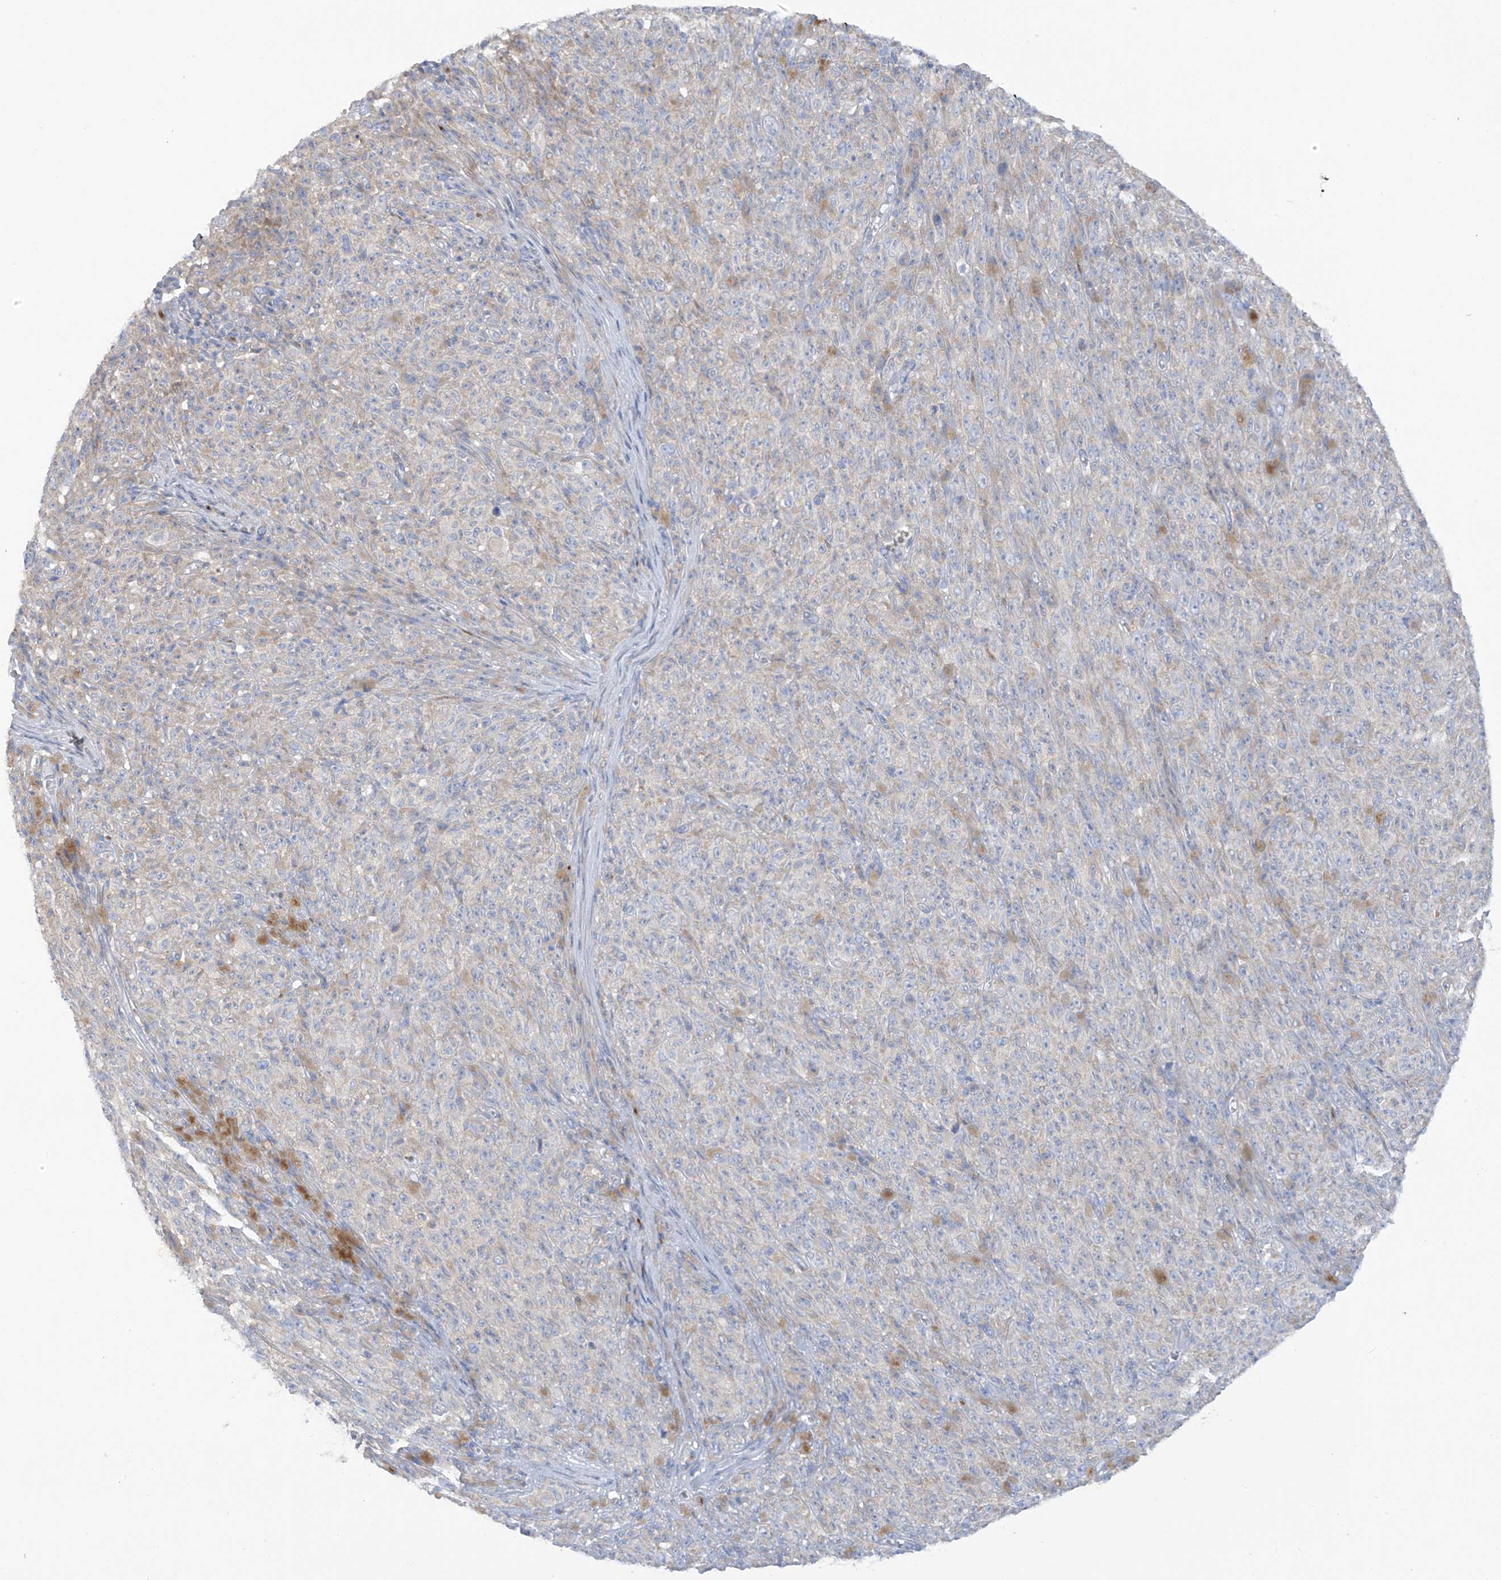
{"staining": {"intensity": "negative", "quantity": "none", "location": "none"}, "tissue": "melanoma", "cell_type": "Tumor cells", "image_type": "cancer", "snomed": [{"axis": "morphology", "description": "Malignant melanoma, NOS"}, {"axis": "topography", "description": "Skin"}], "caption": "Tumor cells show no significant protein expression in melanoma.", "gene": "TRMT2B", "patient": {"sex": "female", "age": 82}}